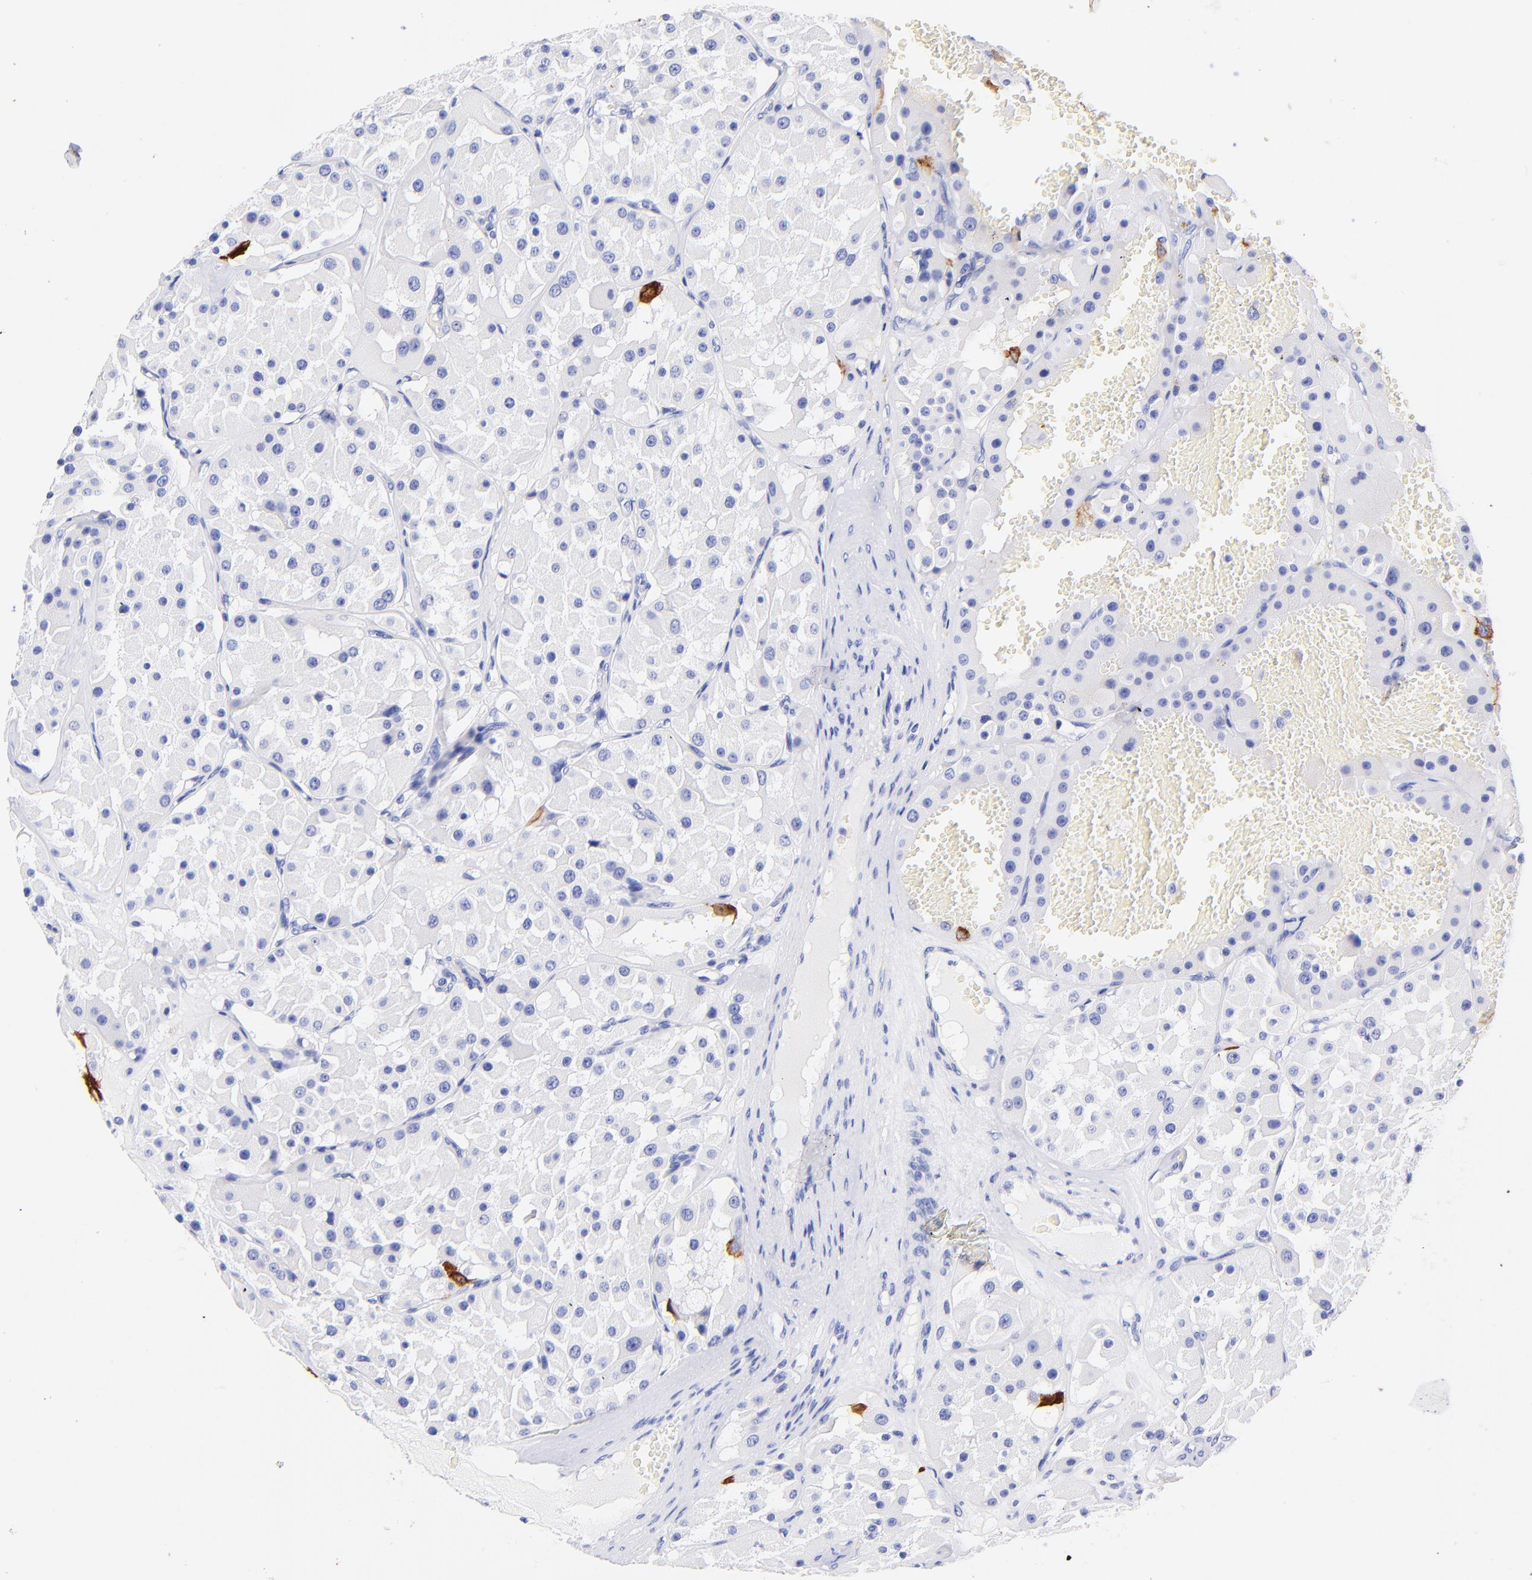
{"staining": {"intensity": "strong", "quantity": "<25%", "location": "cytoplasmic/membranous"}, "tissue": "renal cancer", "cell_type": "Tumor cells", "image_type": "cancer", "snomed": [{"axis": "morphology", "description": "Adenocarcinoma, uncertain malignant potential"}, {"axis": "topography", "description": "Kidney"}], "caption": "A histopathology image of renal cancer stained for a protein exhibits strong cytoplasmic/membranous brown staining in tumor cells.", "gene": "KRT19", "patient": {"sex": "male", "age": 63}}